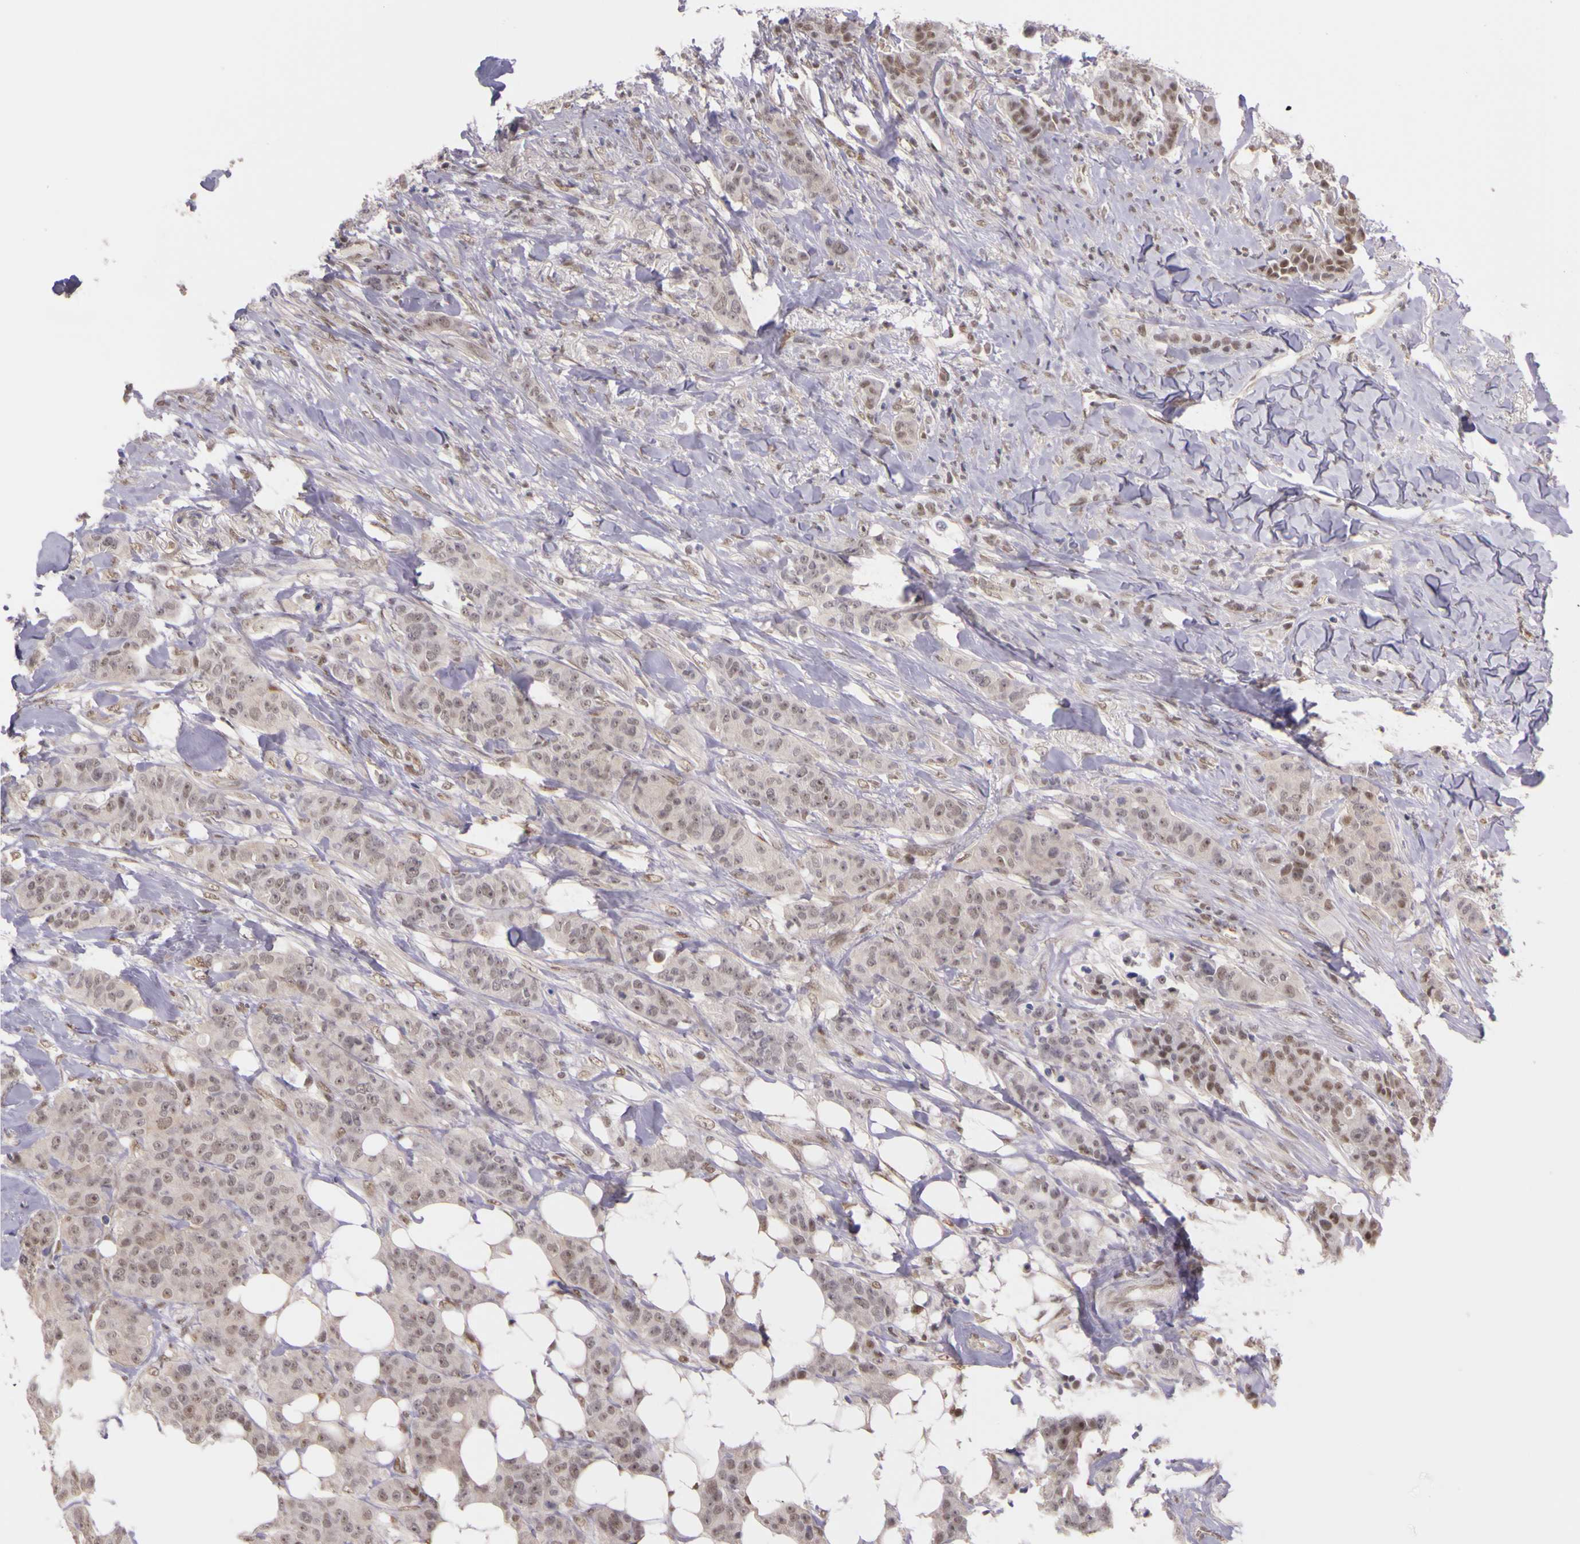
{"staining": {"intensity": "weak", "quantity": ">75%", "location": "nuclear"}, "tissue": "breast cancer", "cell_type": "Tumor cells", "image_type": "cancer", "snomed": [{"axis": "morphology", "description": "Duct carcinoma"}, {"axis": "topography", "description": "Breast"}], "caption": "Protein staining exhibits weak nuclear staining in approximately >75% of tumor cells in infiltrating ductal carcinoma (breast).", "gene": "WDR13", "patient": {"sex": "female", "age": 40}}